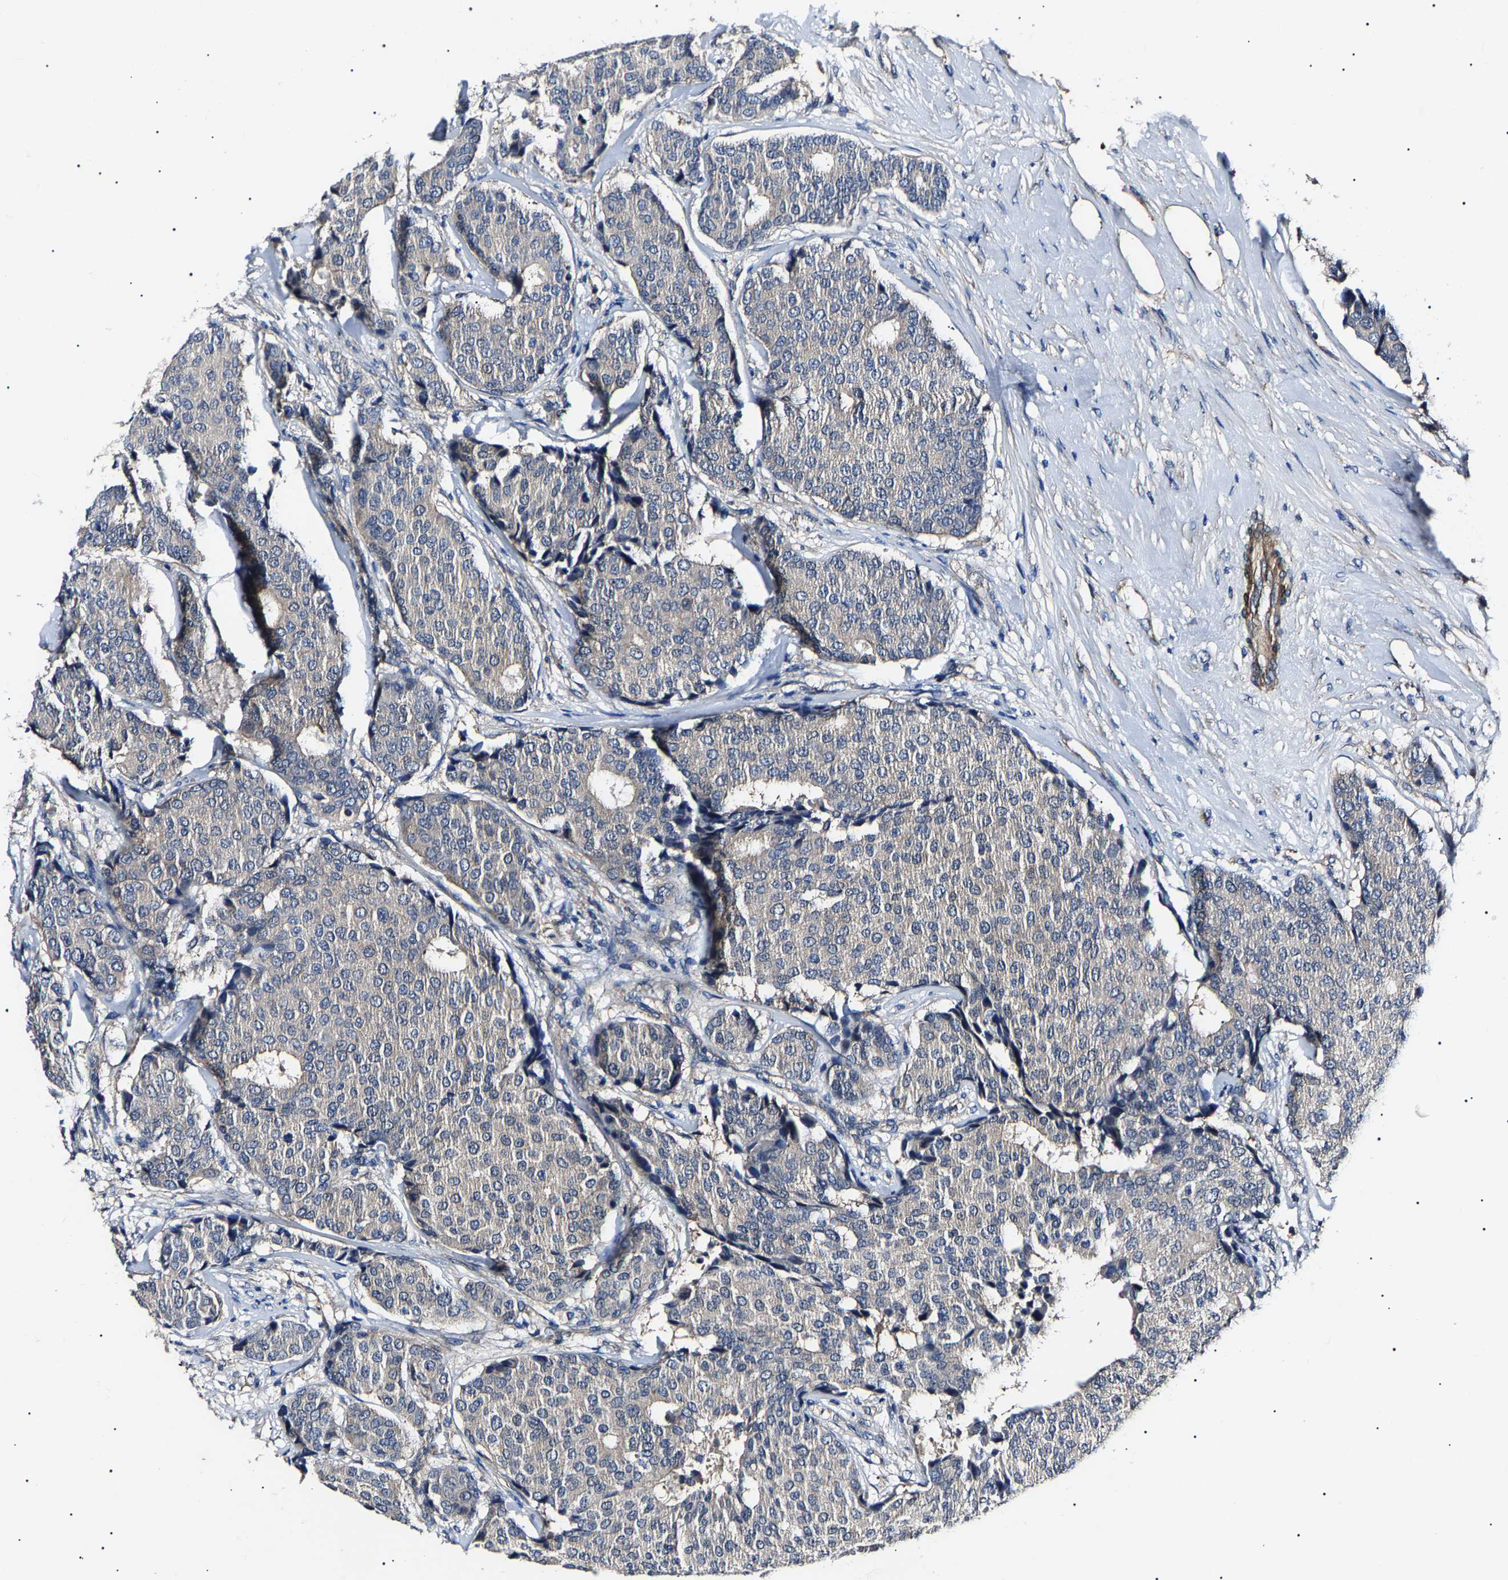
{"staining": {"intensity": "negative", "quantity": "none", "location": "none"}, "tissue": "breast cancer", "cell_type": "Tumor cells", "image_type": "cancer", "snomed": [{"axis": "morphology", "description": "Duct carcinoma"}, {"axis": "topography", "description": "Breast"}], "caption": "Infiltrating ductal carcinoma (breast) stained for a protein using immunohistochemistry demonstrates no staining tumor cells.", "gene": "KLHL42", "patient": {"sex": "female", "age": 75}}